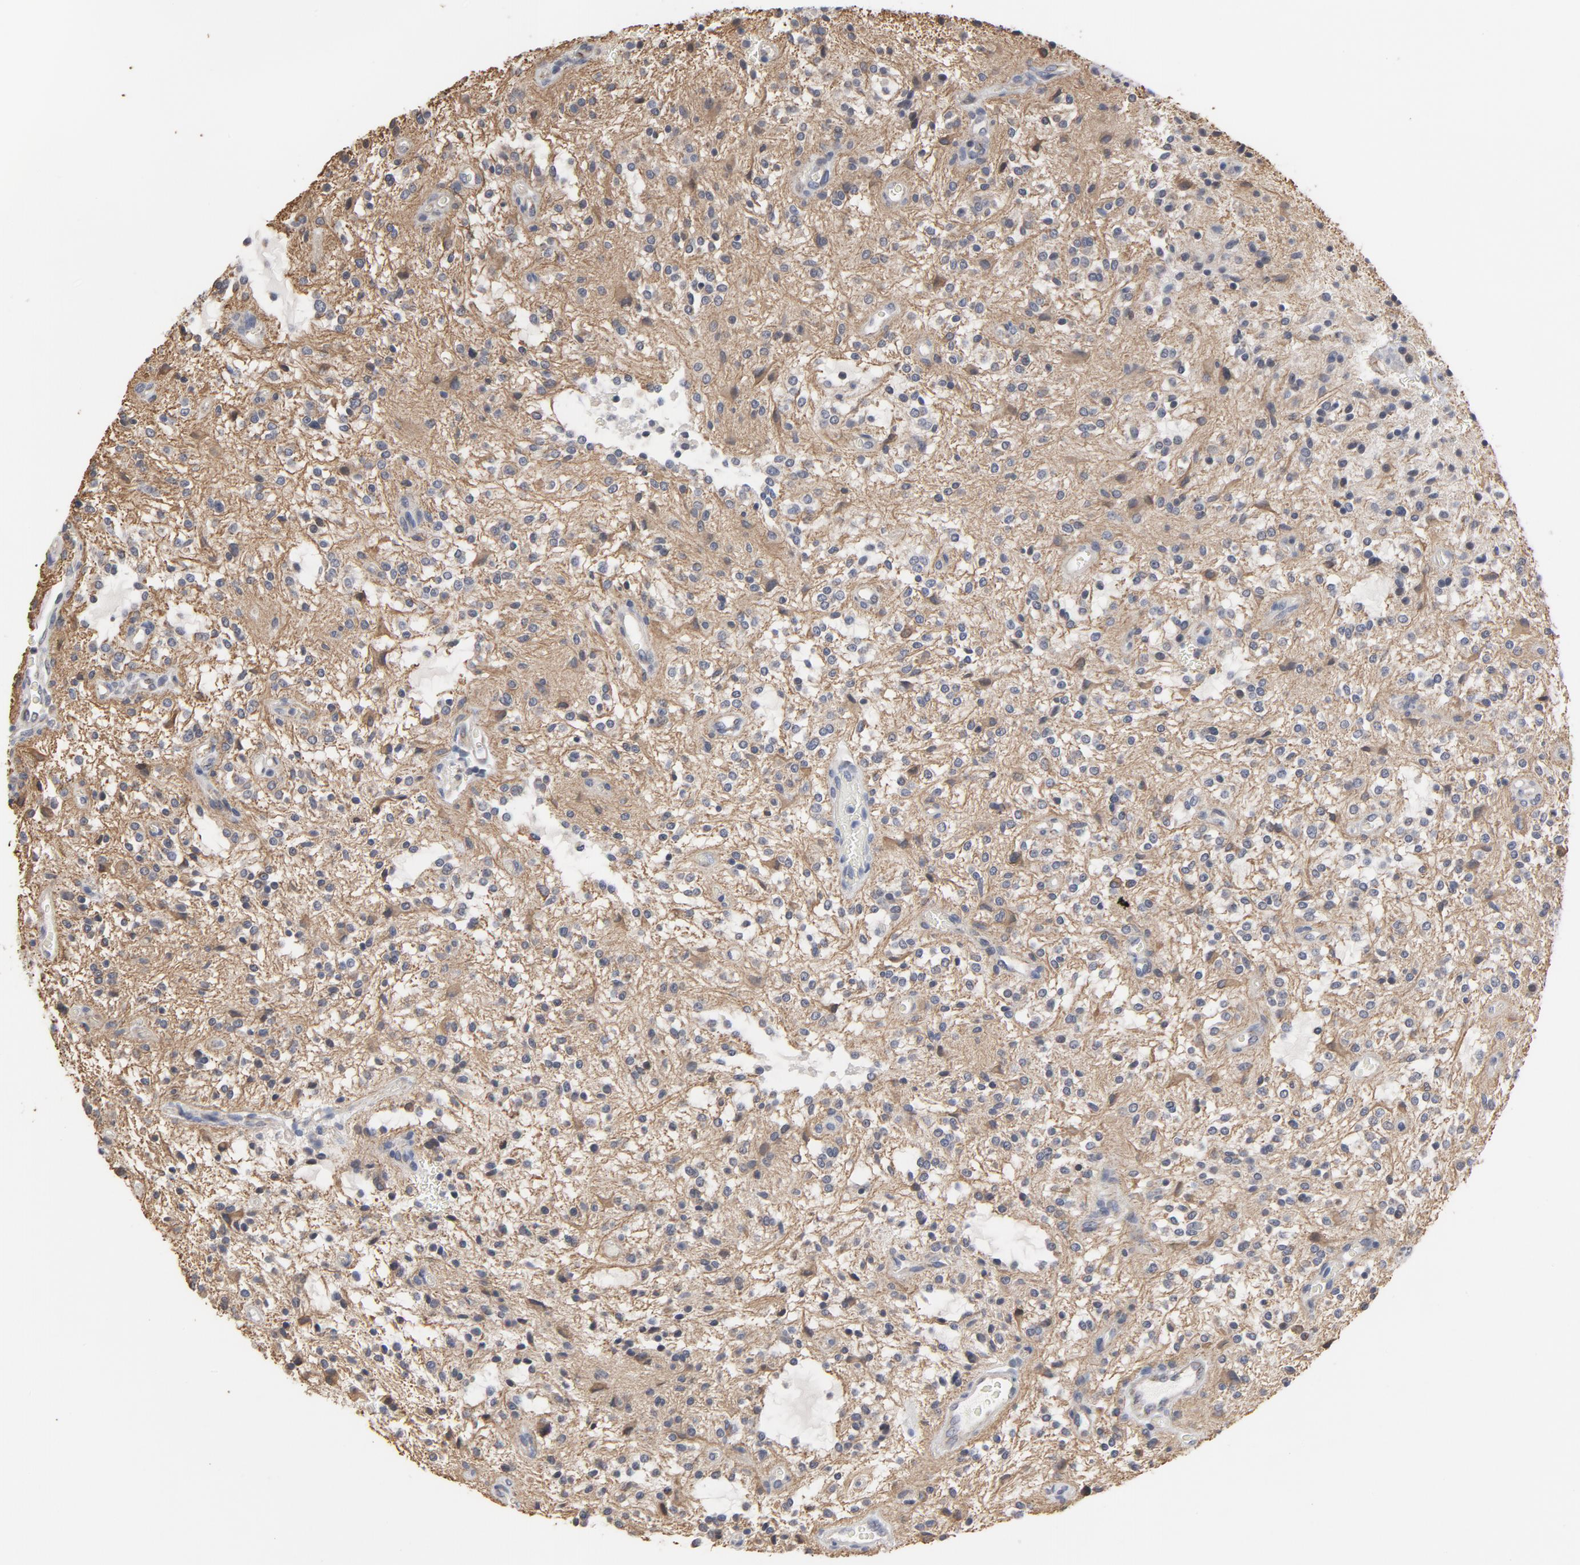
{"staining": {"intensity": "negative", "quantity": "none", "location": "none"}, "tissue": "glioma", "cell_type": "Tumor cells", "image_type": "cancer", "snomed": [{"axis": "morphology", "description": "Glioma, malignant, NOS"}, {"axis": "topography", "description": "Cerebellum"}], "caption": "IHC micrograph of human glioma (malignant) stained for a protein (brown), which demonstrates no expression in tumor cells.", "gene": "PPP1R1B", "patient": {"sex": "female", "age": 10}}